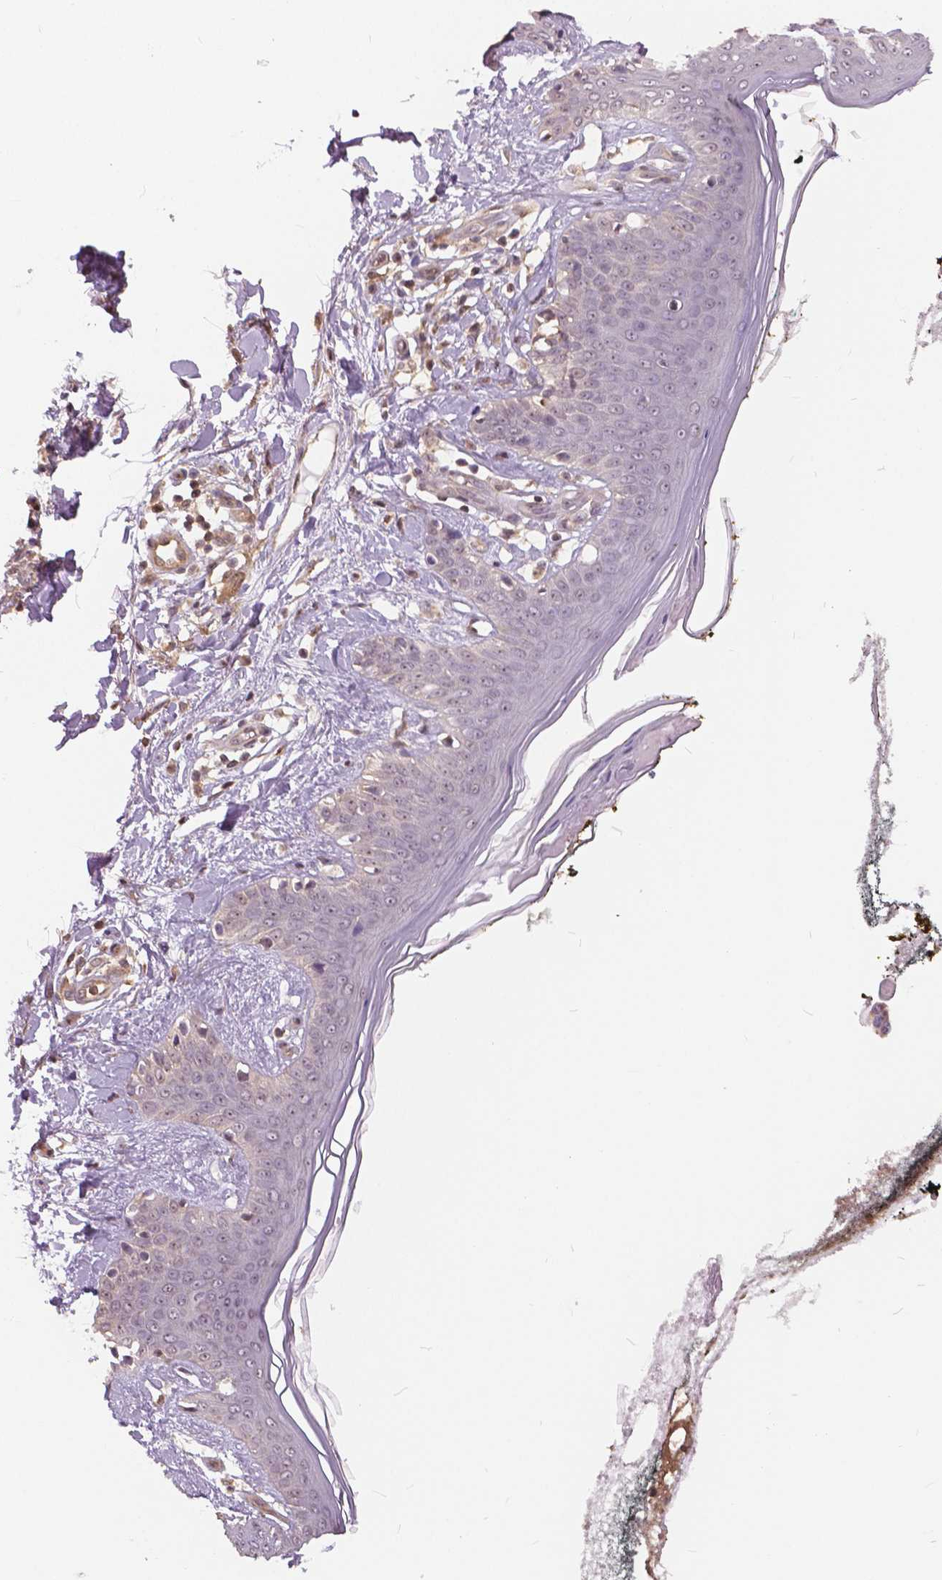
{"staining": {"intensity": "weak", "quantity": ">75%", "location": "cytoplasmic/membranous"}, "tissue": "skin", "cell_type": "Fibroblasts", "image_type": "normal", "snomed": [{"axis": "morphology", "description": "Normal tissue, NOS"}, {"axis": "topography", "description": "Skin"}], "caption": "Brown immunohistochemical staining in unremarkable human skin exhibits weak cytoplasmic/membranous expression in about >75% of fibroblasts.", "gene": "ANXA13", "patient": {"sex": "female", "age": 34}}